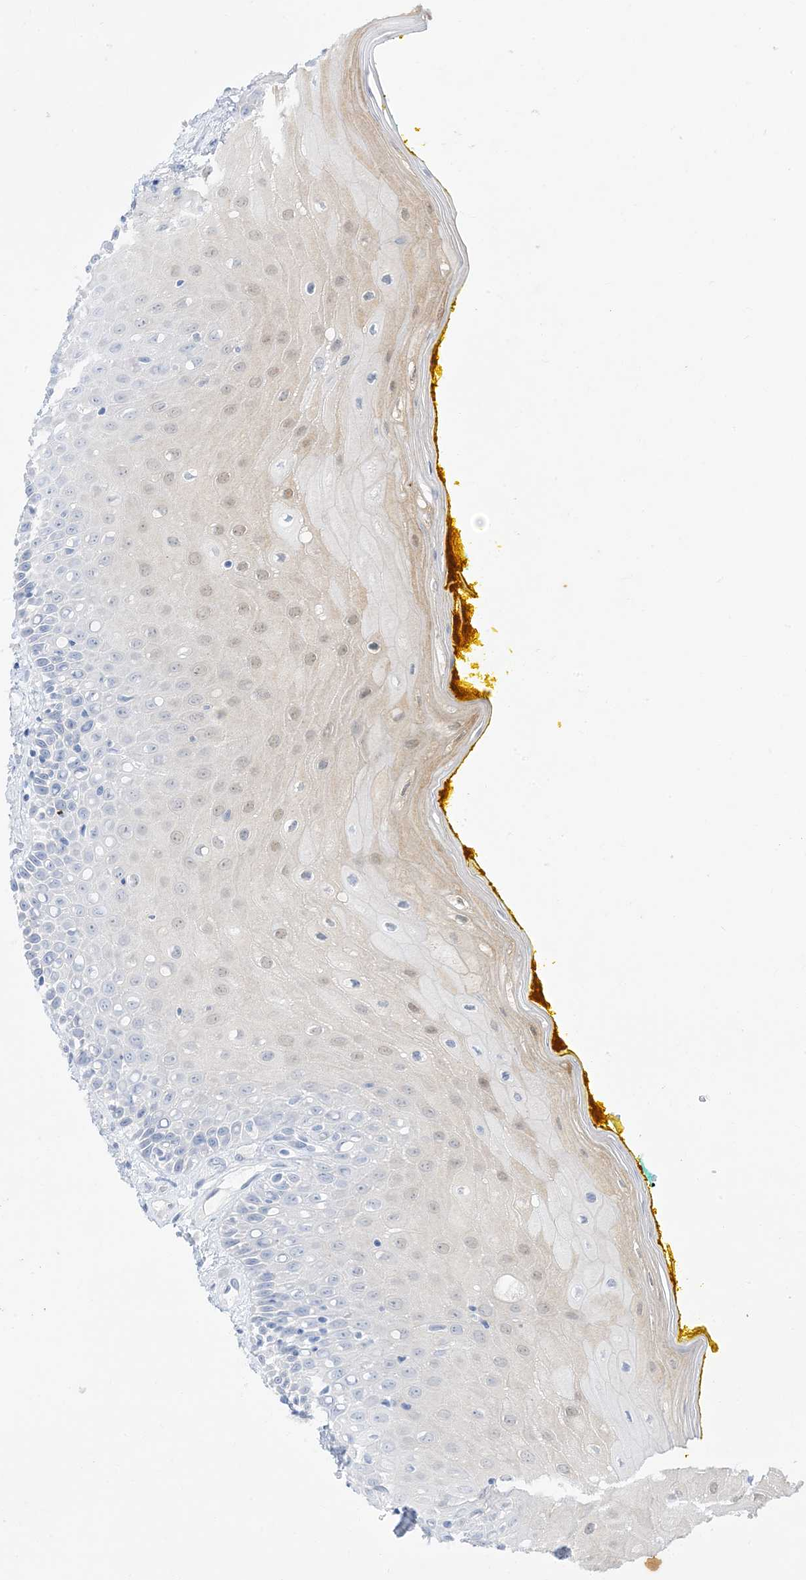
{"staining": {"intensity": "weak", "quantity": "<25%", "location": "nuclear"}, "tissue": "oral mucosa", "cell_type": "Squamous epithelial cells", "image_type": "normal", "snomed": [{"axis": "morphology", "description": "Normal tissue, NOS"}, {"axis": "morphology", "description": "Squamous cell carcinoma, NOS"}, {"axis": "topography", "description": "Oral tissue"}, {"axis": "topography", "description": "Head-Neck"}], "caption": "This is an immunohistochemistry histopathology image of benign oral mucosa. There is no expression in squamous epithelial cells.", "gene": "RNF175", "patient": {"sex": "female", "age": 70}}